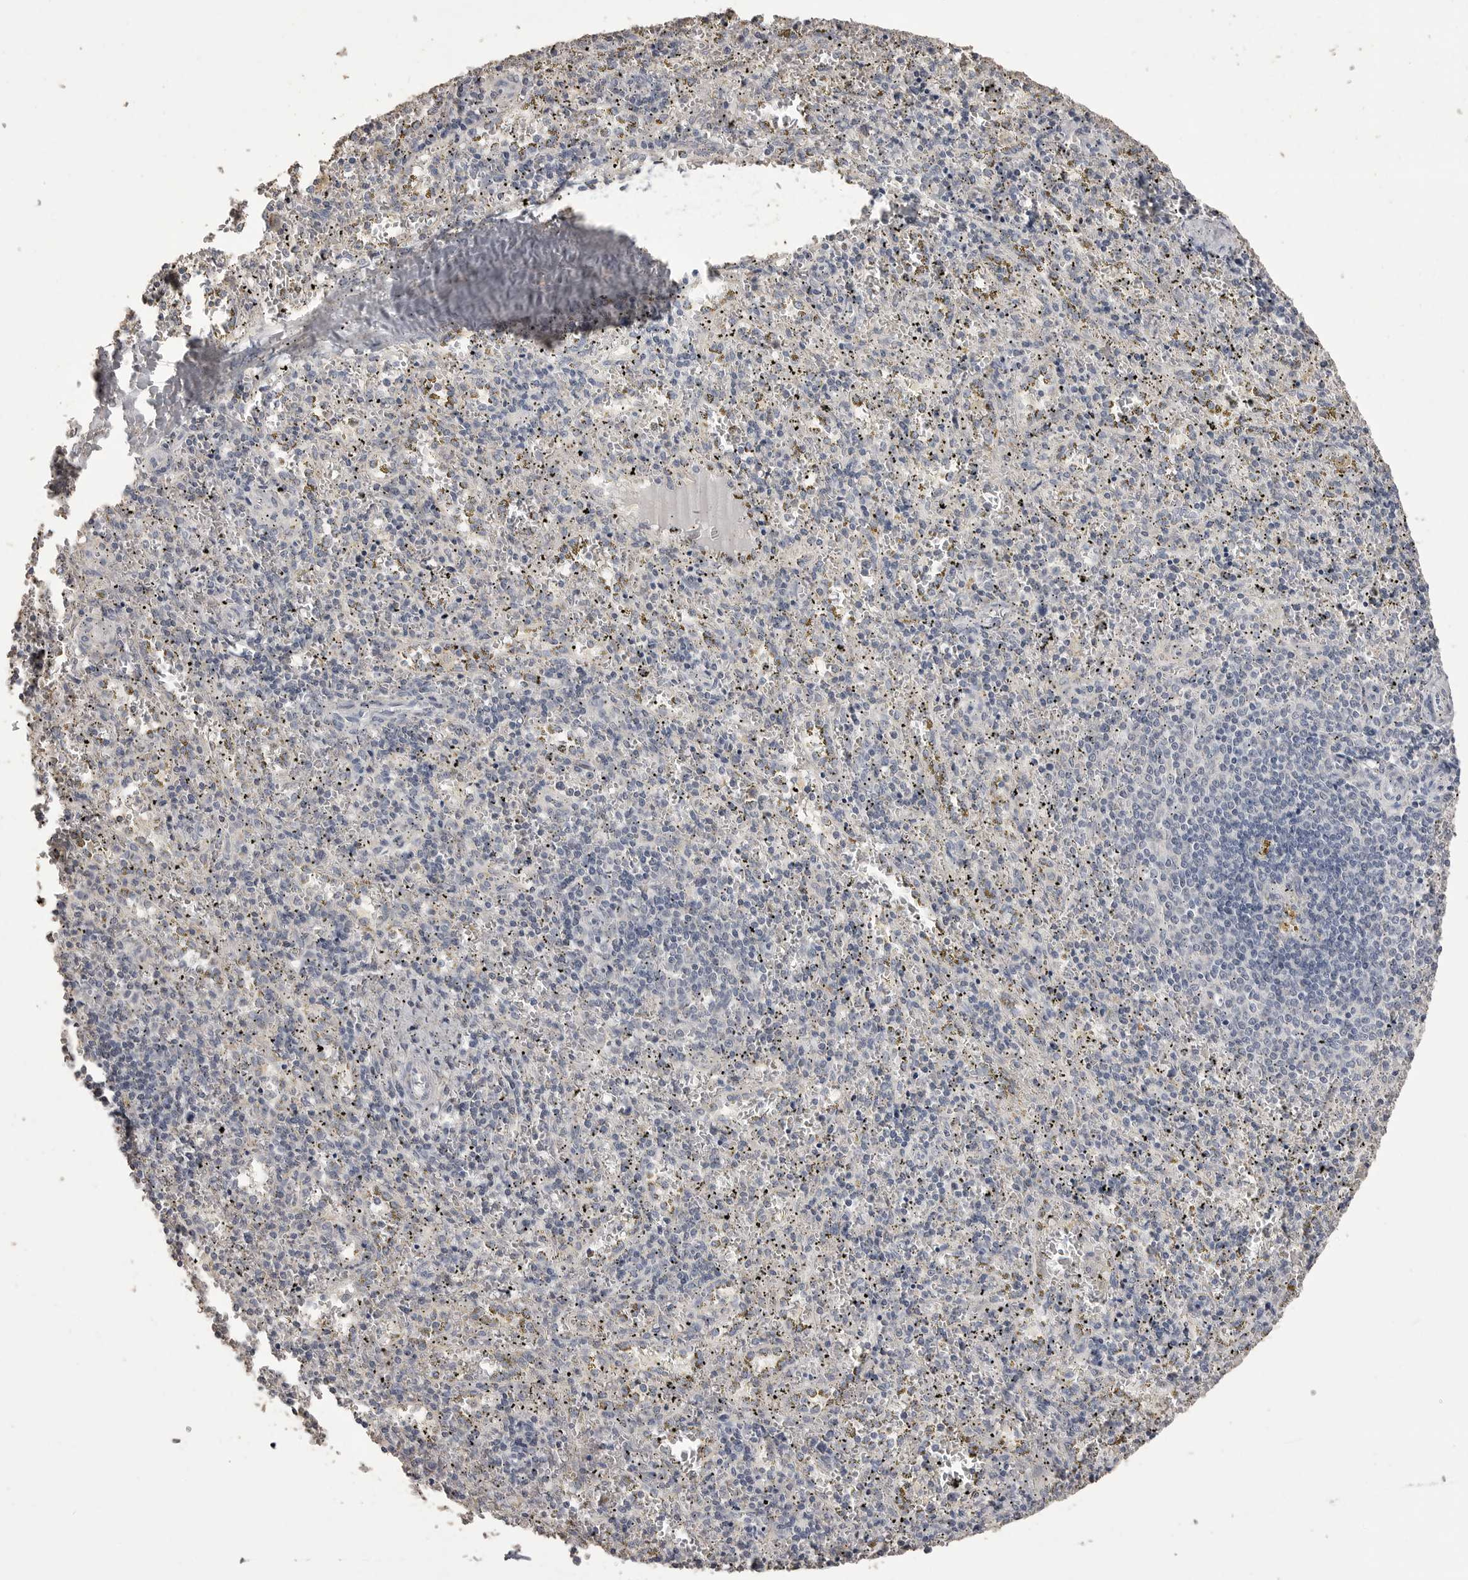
{"staining": {"intensity": "negative", "quantity": "none", "location": "none"}, "tissue": "spleen", "cell_type": "Cells in red pulp", "image_type": "normal", "snomed": [{"axis": "morphology", "description": "Normal tissue, NOS"}, {"axis": "topography", "description": "Spleen"}], "caption": "Immunohistochemical staining of unremarkable spleen shows no significant expression in cells in red pulp.", "gene": "MMP7", "patient": {"sex": "male", "age": 11}}